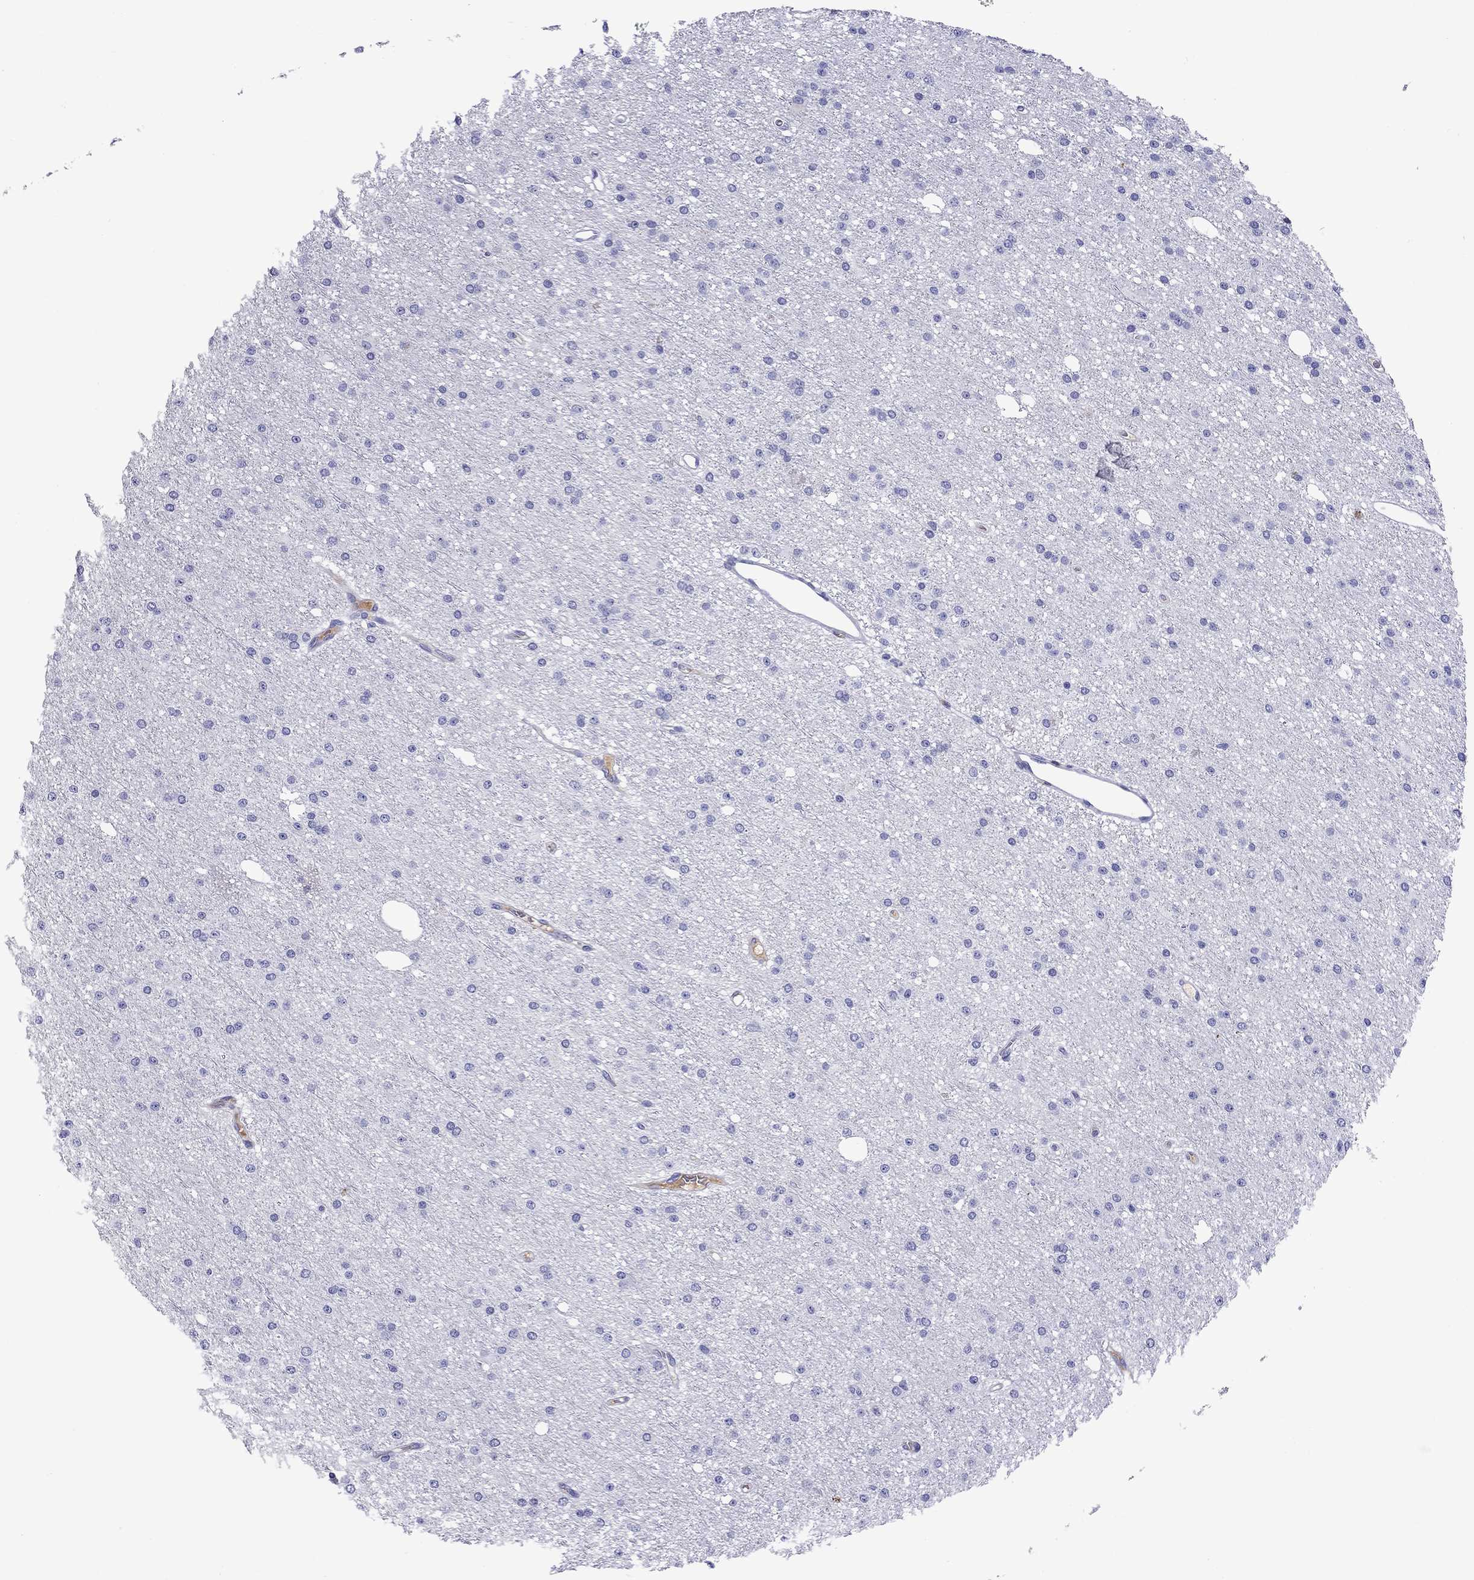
{"staining": {"intensity": "negative", "quantity": "none", "location": "none"}, "tissue": "glioma", "cell_type": "Tumor cells", "image_type": "cancer", "snomed": [{"axis": "morphology", "description": "Glioma, malignant, Low grade"}, {"axis": "topography", "description": "Brain"}], "caption": "Tumor cells are negative for brown protein staining in low-grade glioma (malignant).", "gene": "SERPINA3", "patient": {"sex": "male", "age": 27}}